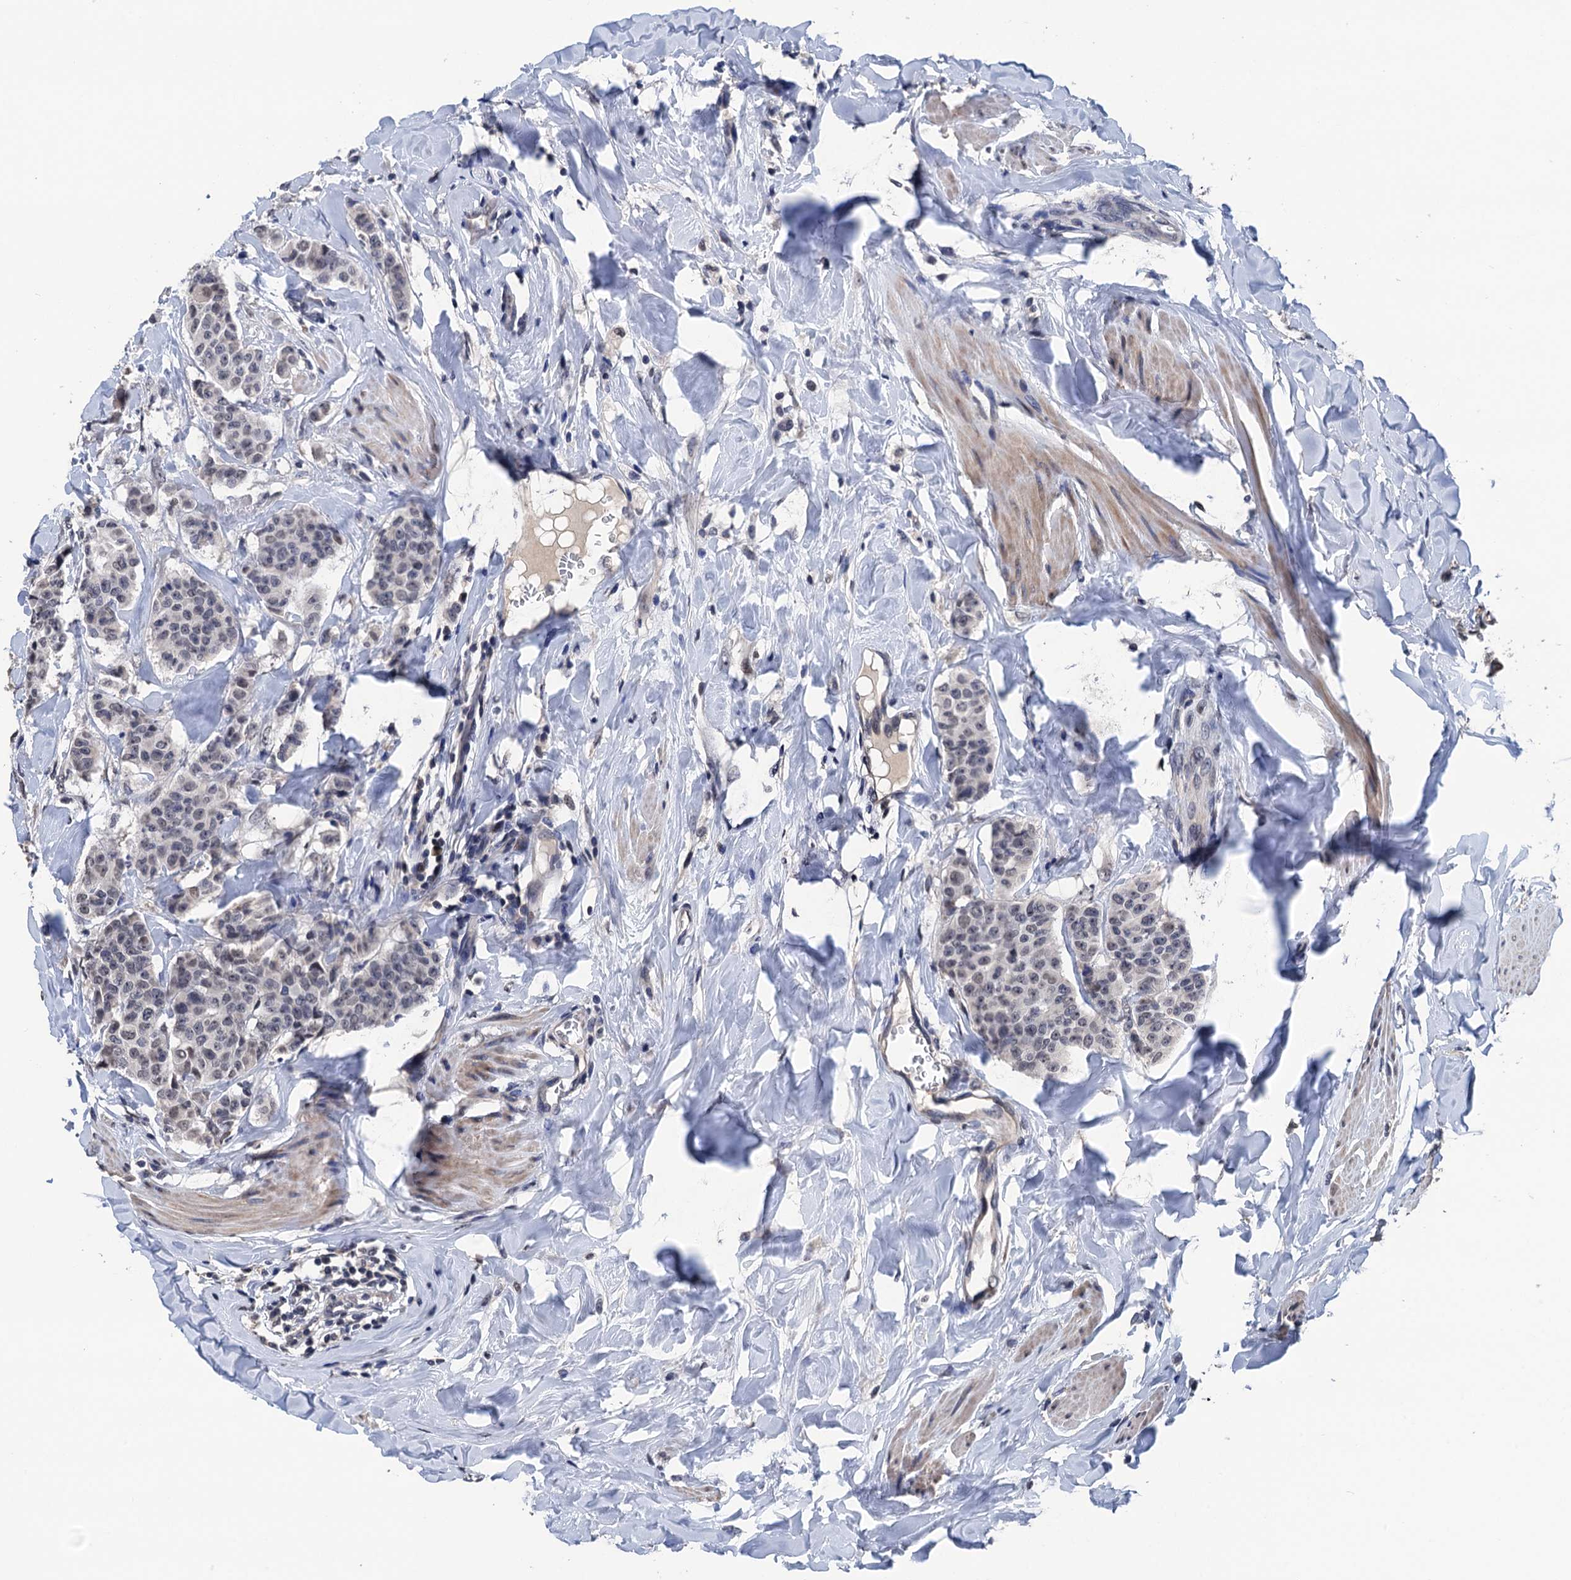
{"staining": {"intensity": "weak", "quantity": "25%-75%", "location": "nuclear"}, "tissue": "breast cancer", "cell_type": "Tumor cells", "image_type": "cancer", "snomed": [{"axis": "morphology", "description": "Duct carcinoma"}, {"axis": "topography", "description": "Breast"}], "caption": "Tumor cells show low levels of weak nuclear positivity in approximately 25%-75% of cells in human breast cancer. The staining was performed using DAB (3,3'-diaminobenzidine), with brown indicating positive protein expression. Nuclei are stained blue with hematoxylin.", "gene": "ART5", "patient": {"sex": "female", "age": 40}}